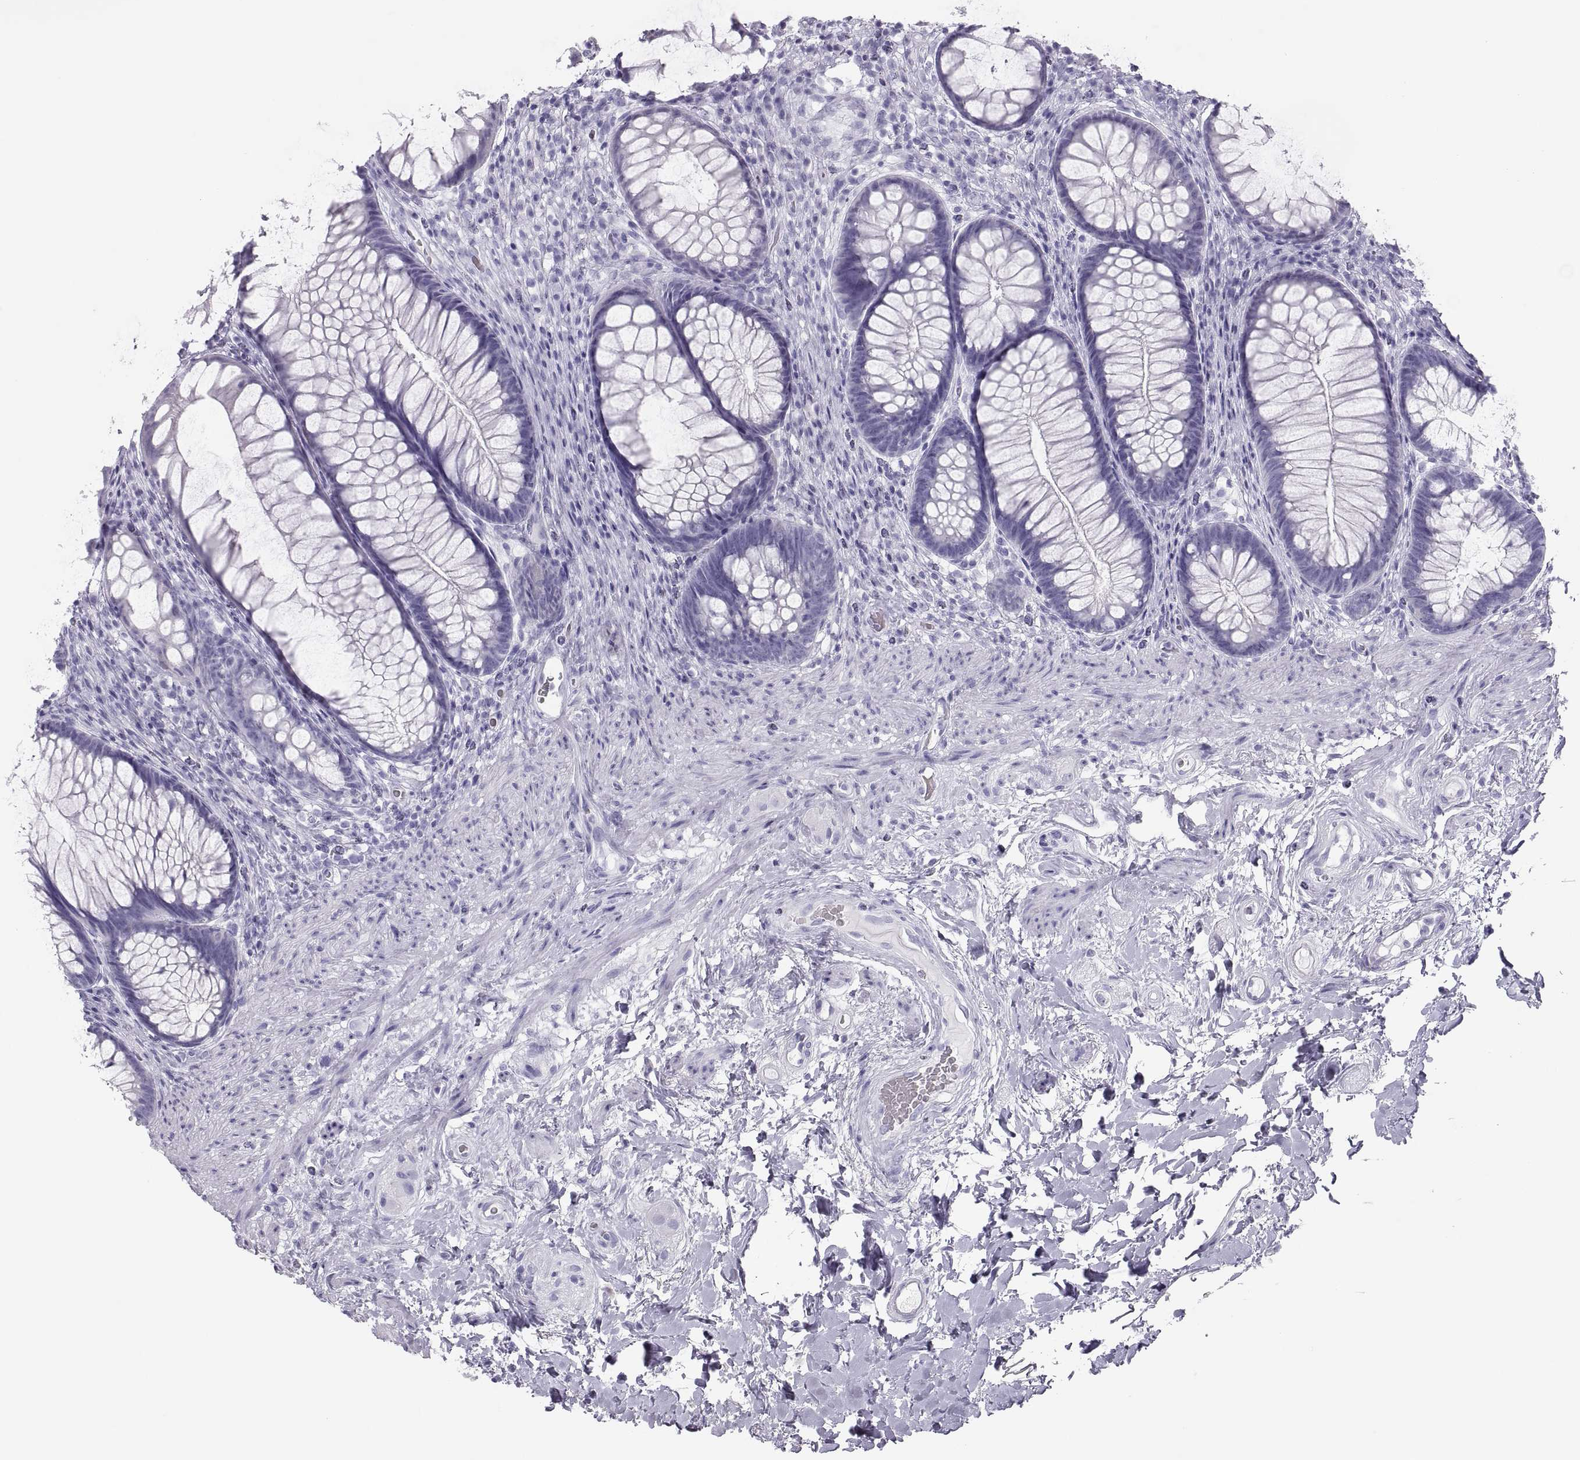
{"staining": {"intensity": "negative", "quantity": "none", "location": "none"}, "tissue": "rectum", "cell_type": "Glandular cells", "image_type": "normal", "snomed": [{"axis": "morphology", "description": "Normal tissue, NOS"}, {"axis": "topography", "description": "Smooth muscle"}, {"axis": "topography", "description": "Rectum"}], "caption": "There is no significant positivity in glandular cells of rectum. Brightfield microscopy of immunohistochemistry stained with DAB (brown) and hematoxylin (blue), captured at high magnification.", "gene": "SEMG1", "patient": {"sex": "male", "age": 53}}